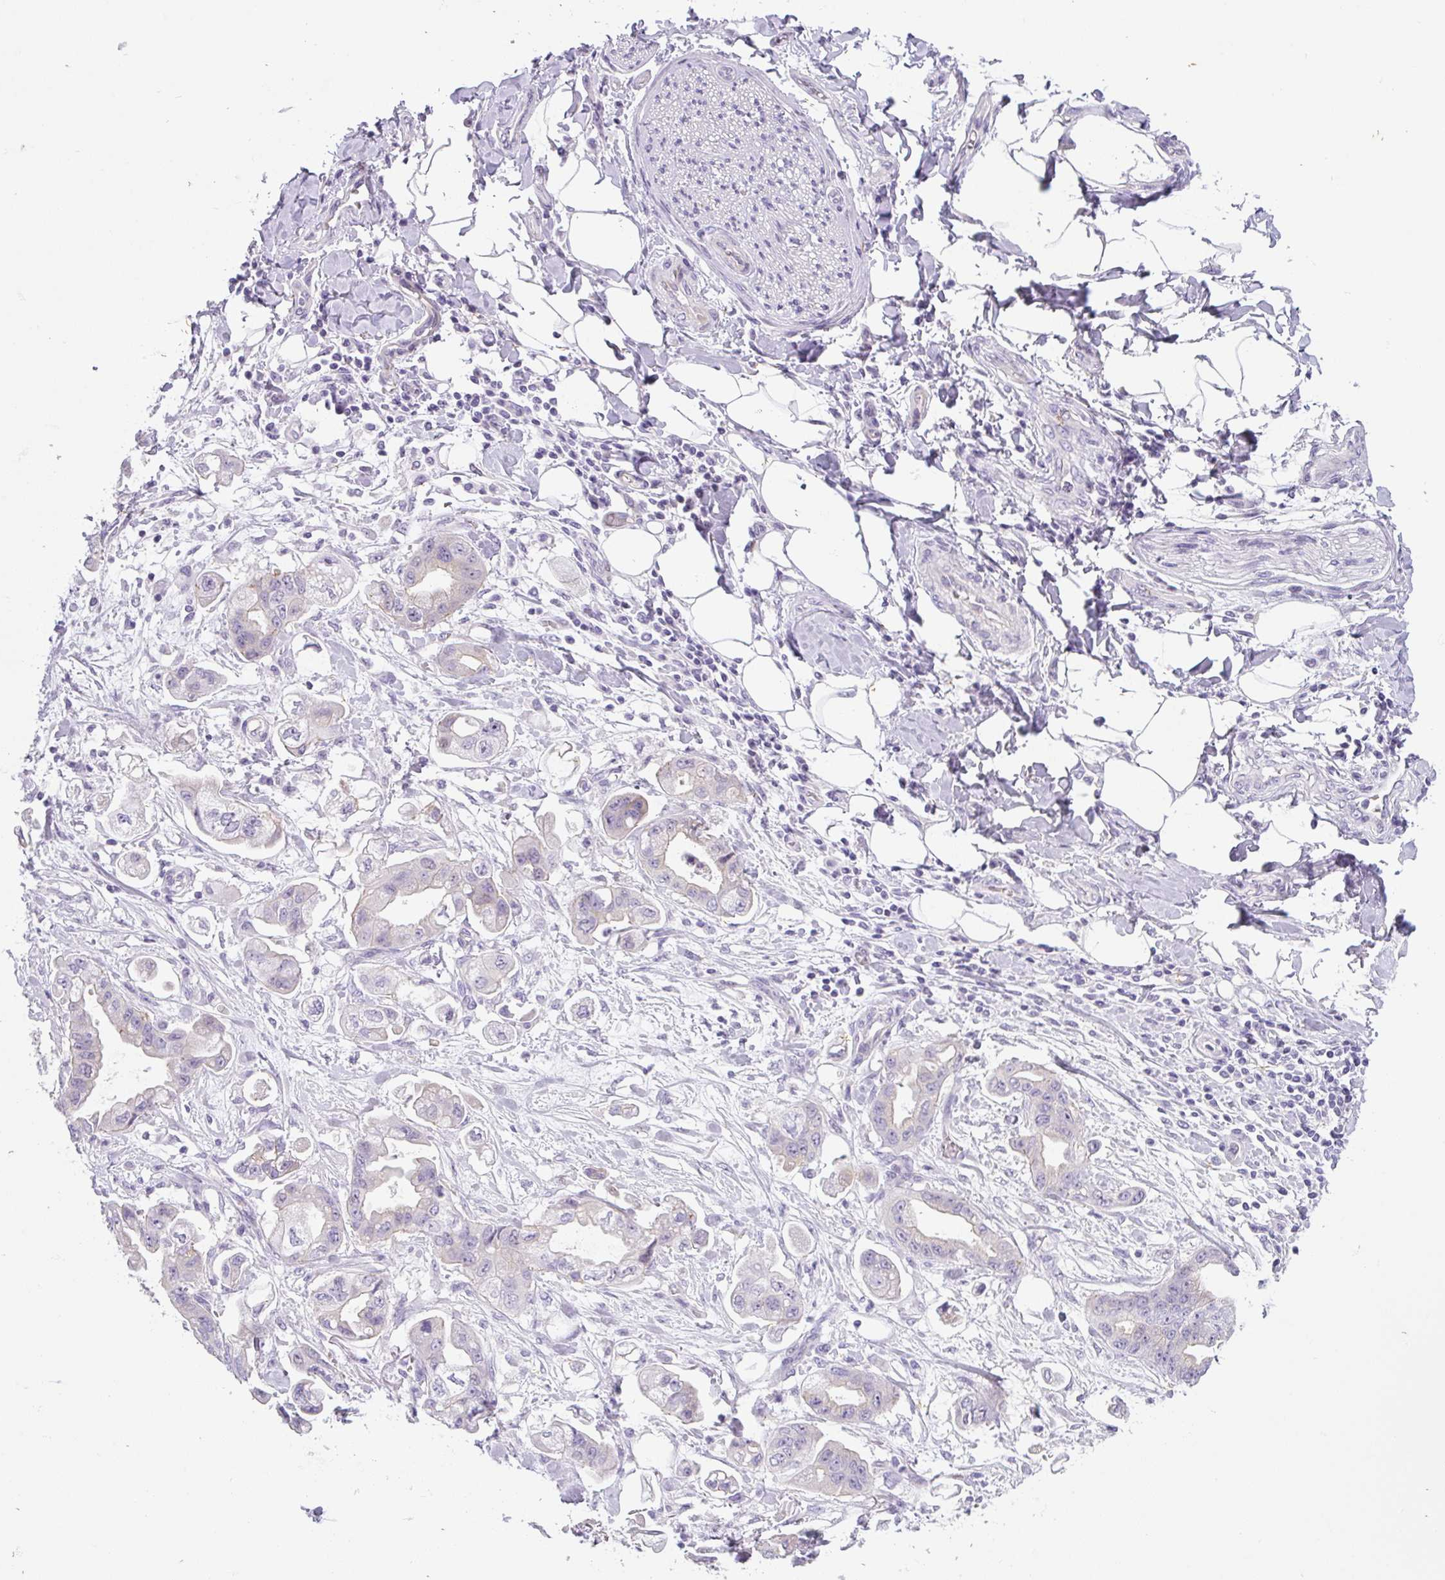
{"staining": {"intensity": "weak", "quantity": "<25%", "location": "cytoplasmic/membranous"}, "tissue": "stomach cancer", "cell_type": "Tumor cells", "image_type": "cancer", "snomed": [{"axis": "morphology", "description": "Adenocarcinoma, NOS"}, {"axis": "topography", "description": "Stomach"}], "caption": "Immunohistochemistry (IHC) image of neoplastic tissue: stomach adenocarcinoma stained with DAB reveals no significant protein expression in tumor cells. Nuclei are stained in blue.", "gene": "ADAMTS19", "patient": {"sex": "male", "age": 62}}